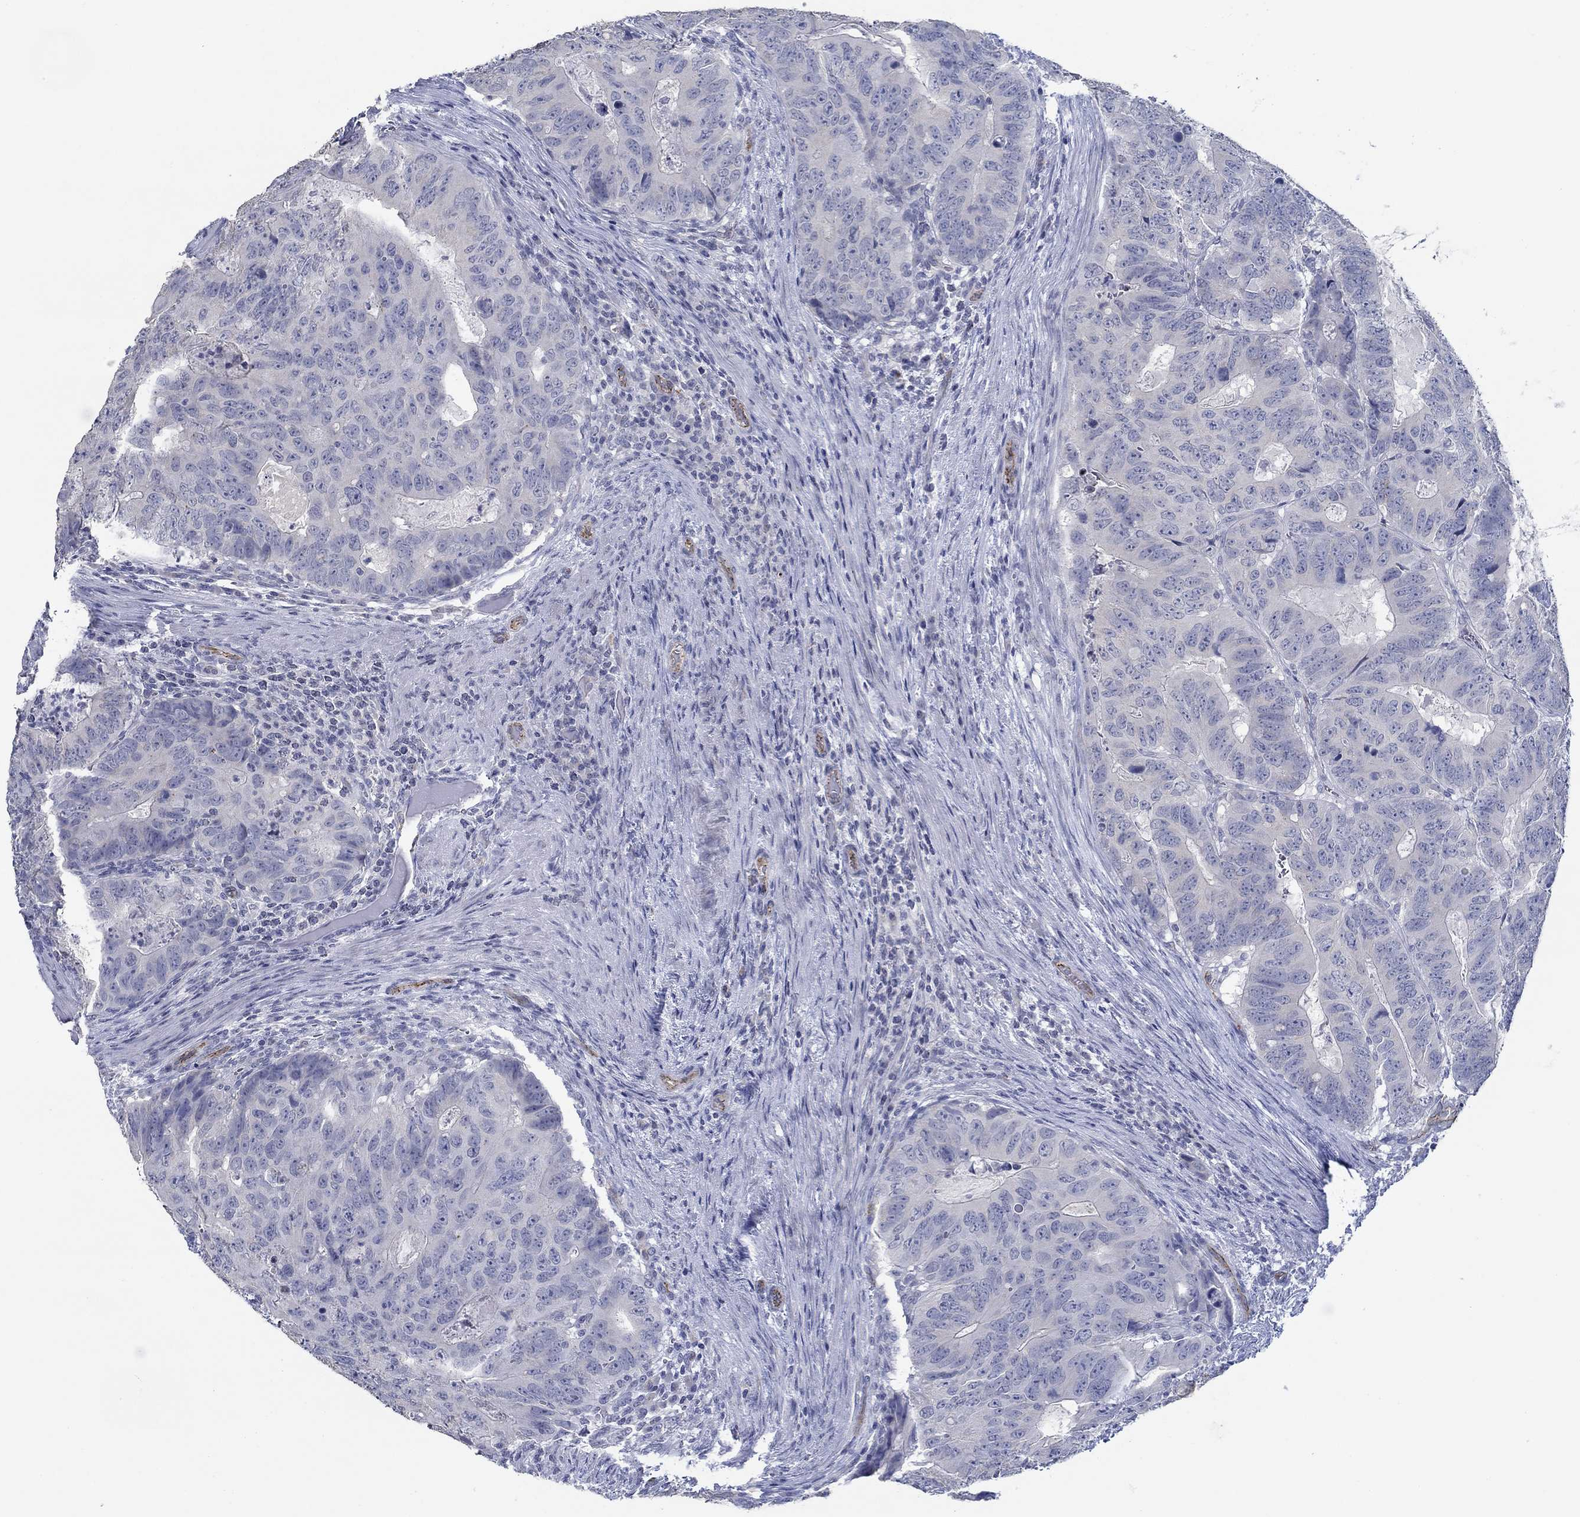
{"staining": {"intensity": "negative", "quantity": "none", "location": "none"}, "tissue": "colorectal cancer", "cell_type": "Tumor cells", "image_type": "cancer", "snomed": [{"axis": "morphology", "description": "Adenocarcinoma, NOS"}, {"axis": "topography", "description": "Colon"}], "caption": "Colorectal cancer was stained to show a protein in brown. There is no significant expression in tumor cells. The staining was performed using DAB (3,3'-diaminobenzidine) to visualize the protein expression in brown, while the nuclei were stained in blue with hematoxylin (Magnification: 20x).", "gene": "GJA5", "patient": {"sex": "male", "age": 79}}